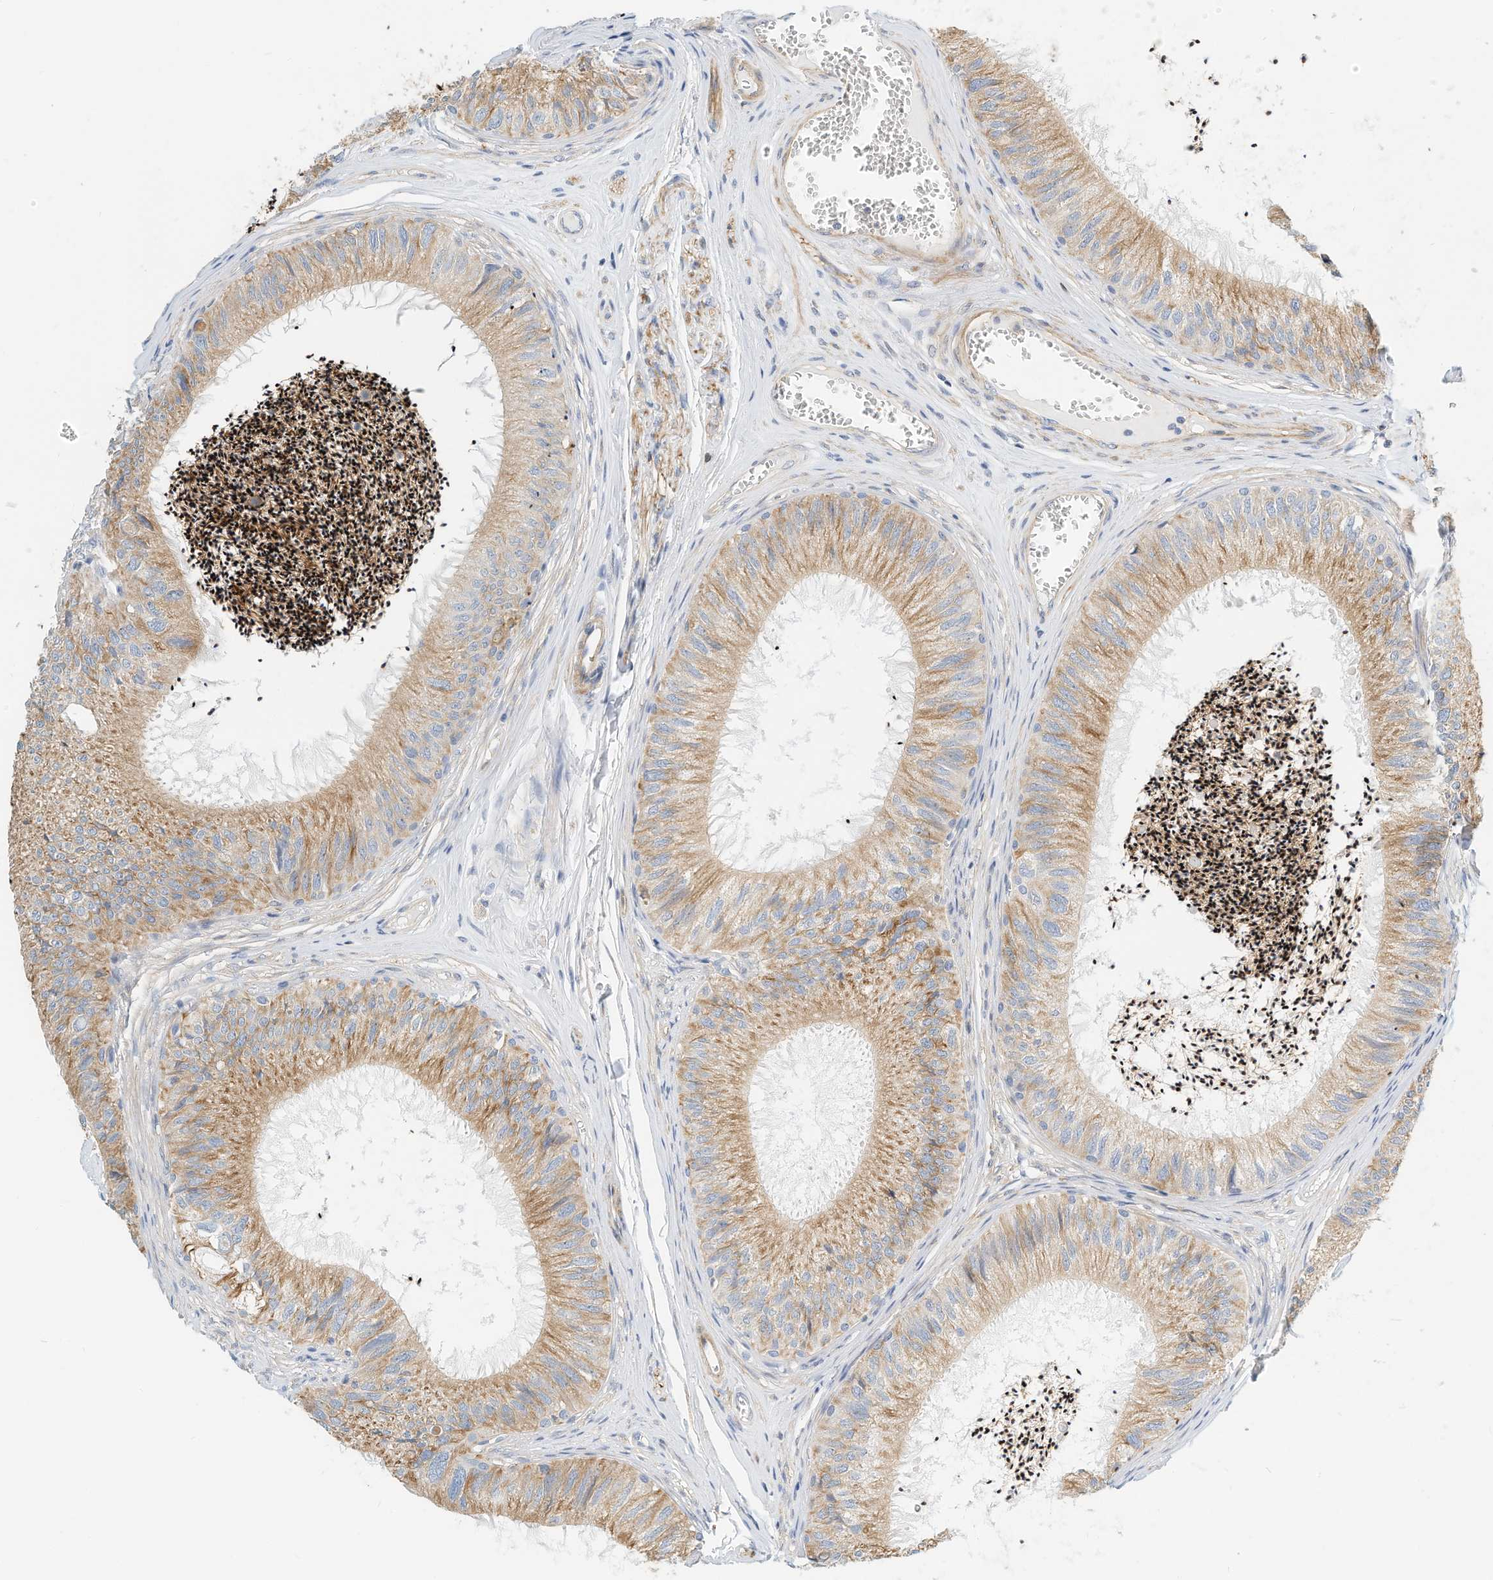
{"staining": {"intensity": "strong", "quantity": "25%-75%", "location": "cytoplasmic/membranous"}, "tissue": "epididymis", "cell_type": "Glandular cells", "image_type": "normal", "snomed": [{"axis": "morphology", "description": "Normal tissue, NOS"}, {"axis": "topography", "description": "Epididymis"}], "caption": "Immunohistochemical staining of normal epididymis demonstrates 25%-75% levels of strong cytoplasmic/membranous protein expression in about 25%-75% of glandular cells. (IHC, brightfield microscopy, high magnification).", "gene": "MICAL1", "patient": {"sex": "male", "age": 79}}